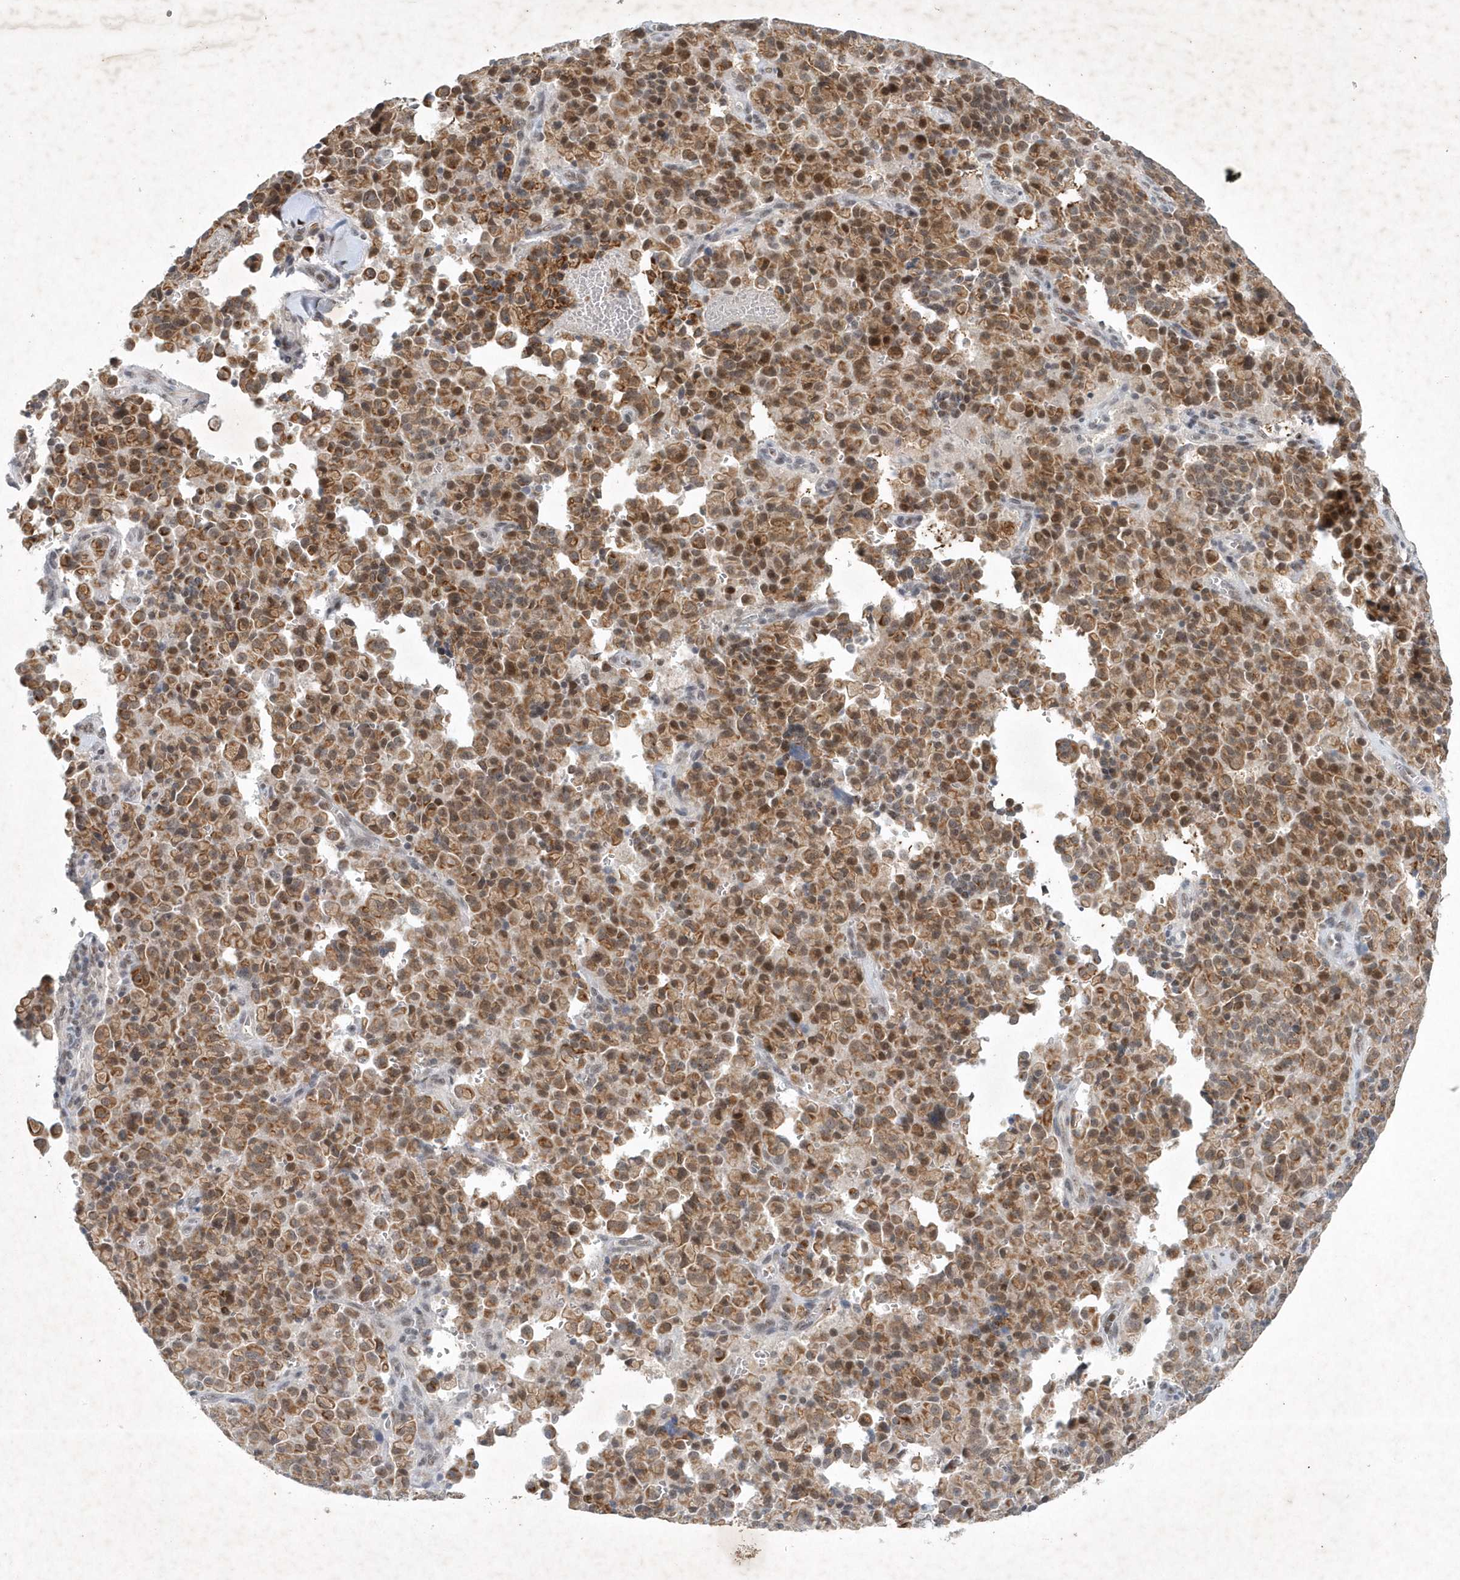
{"staining": {"intensity": "moderate", "quantity": ">75%", "location": "cytoplasmic/membranous,nuclear"}, "tissue": "pancreatic cancer", "cell_type": "Tumor cells", "image_type": "cancer", "snomed": [{"axis": "morphology", "description": "Adenocarcinoma, NOS"}, {"axis": "topography", "description": "Pancreas"}], "caption": "Tumor cells display moderate cytoplasmic/membranous and nuclear expression in approximately >75% of cells in pancreatic cancer.", "gene": "ZBTB9", "patient": {"sex": "male", "age": 65}}